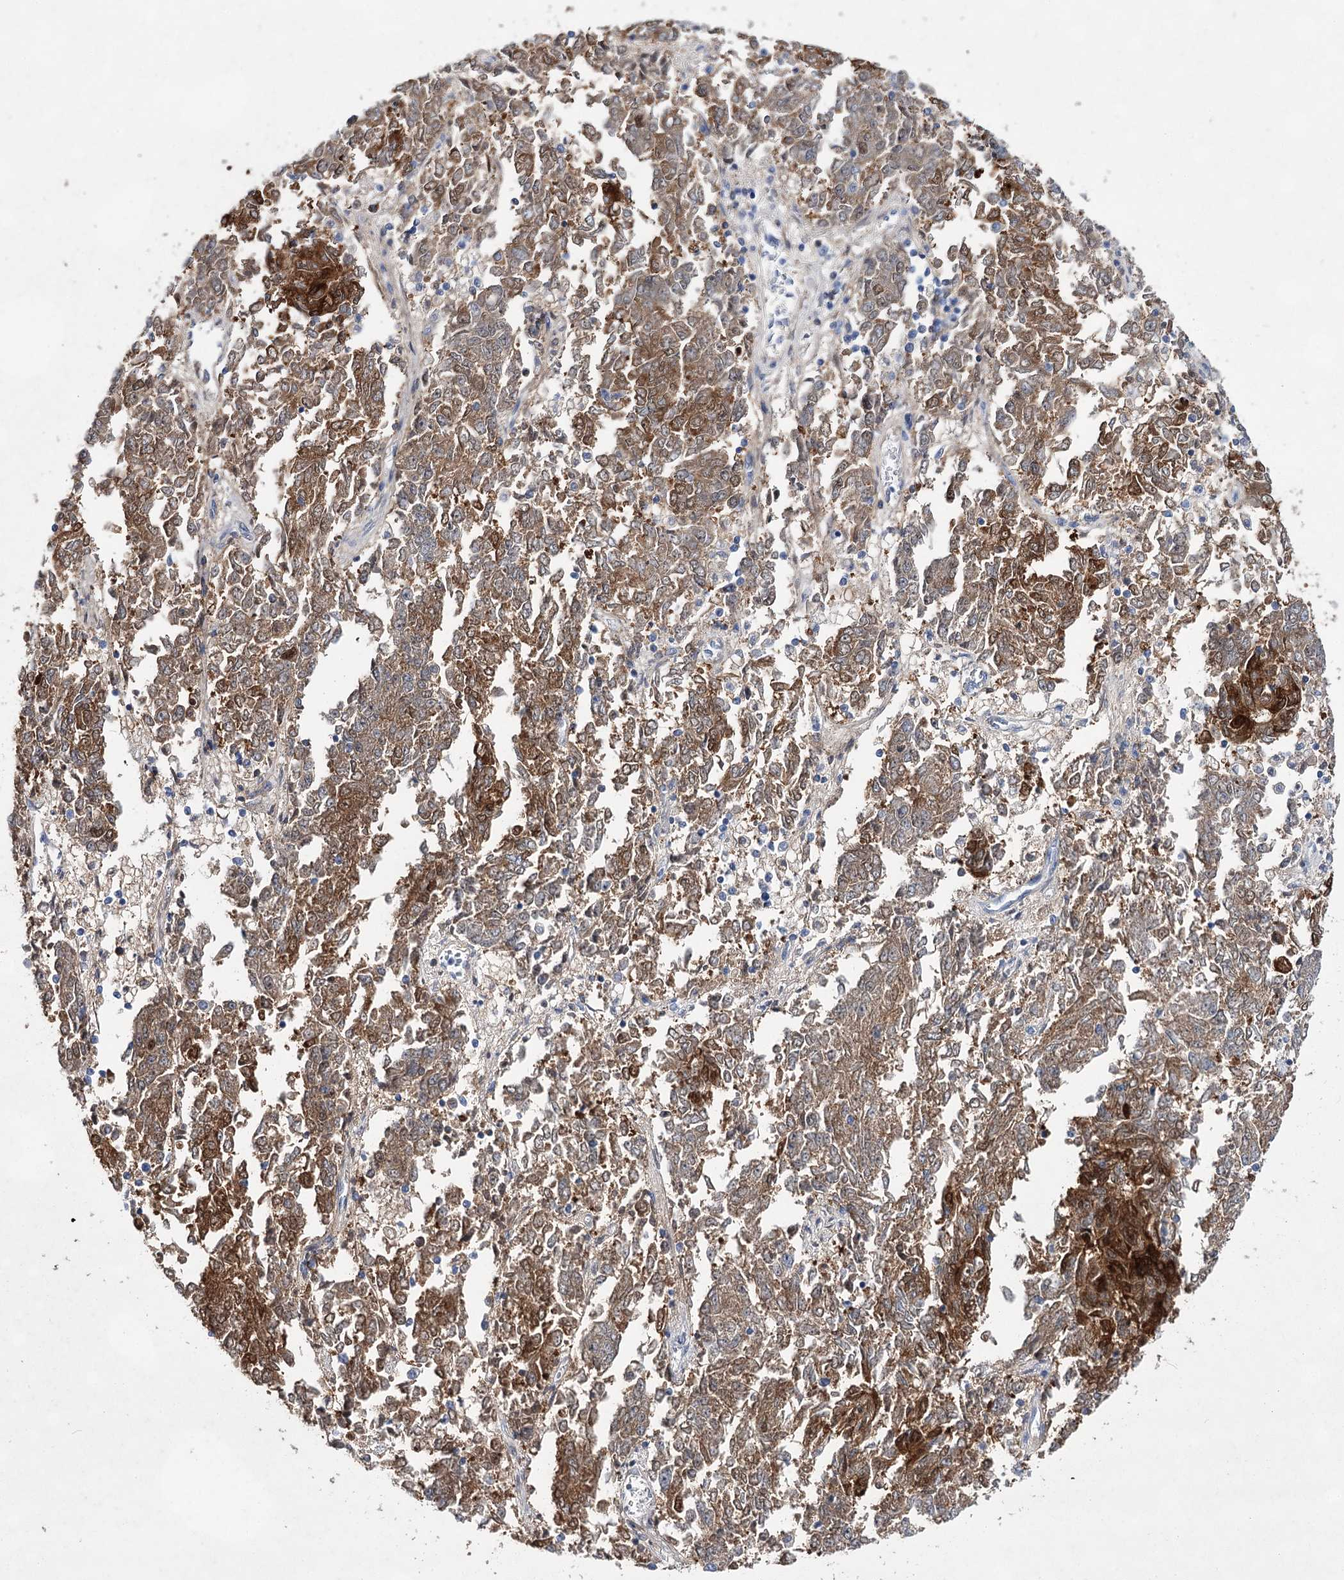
{"staining": {"intensity": "moderate", "quantity": ">75%", "location": "cytoplasmic/membranous"}, "tissue": "endometrial cancer", "cell_type": "Tumor cells", "image_type": "cancer", "snomed": [{"axis": "morphology", "description": "Adenocarcinoma, NOS"}, {"axis": "topography", "description": "Endometrium"}], "caption": "This image demonstrates immunohistochemistry (IHC) staining of human endometrial adenocarcinoma, with medium moderate cytoplasmic/membranous staining in approximately >75% of tumor cells.", "gene": "UGDH", "patient": {"sex": "female", "age": 80}}